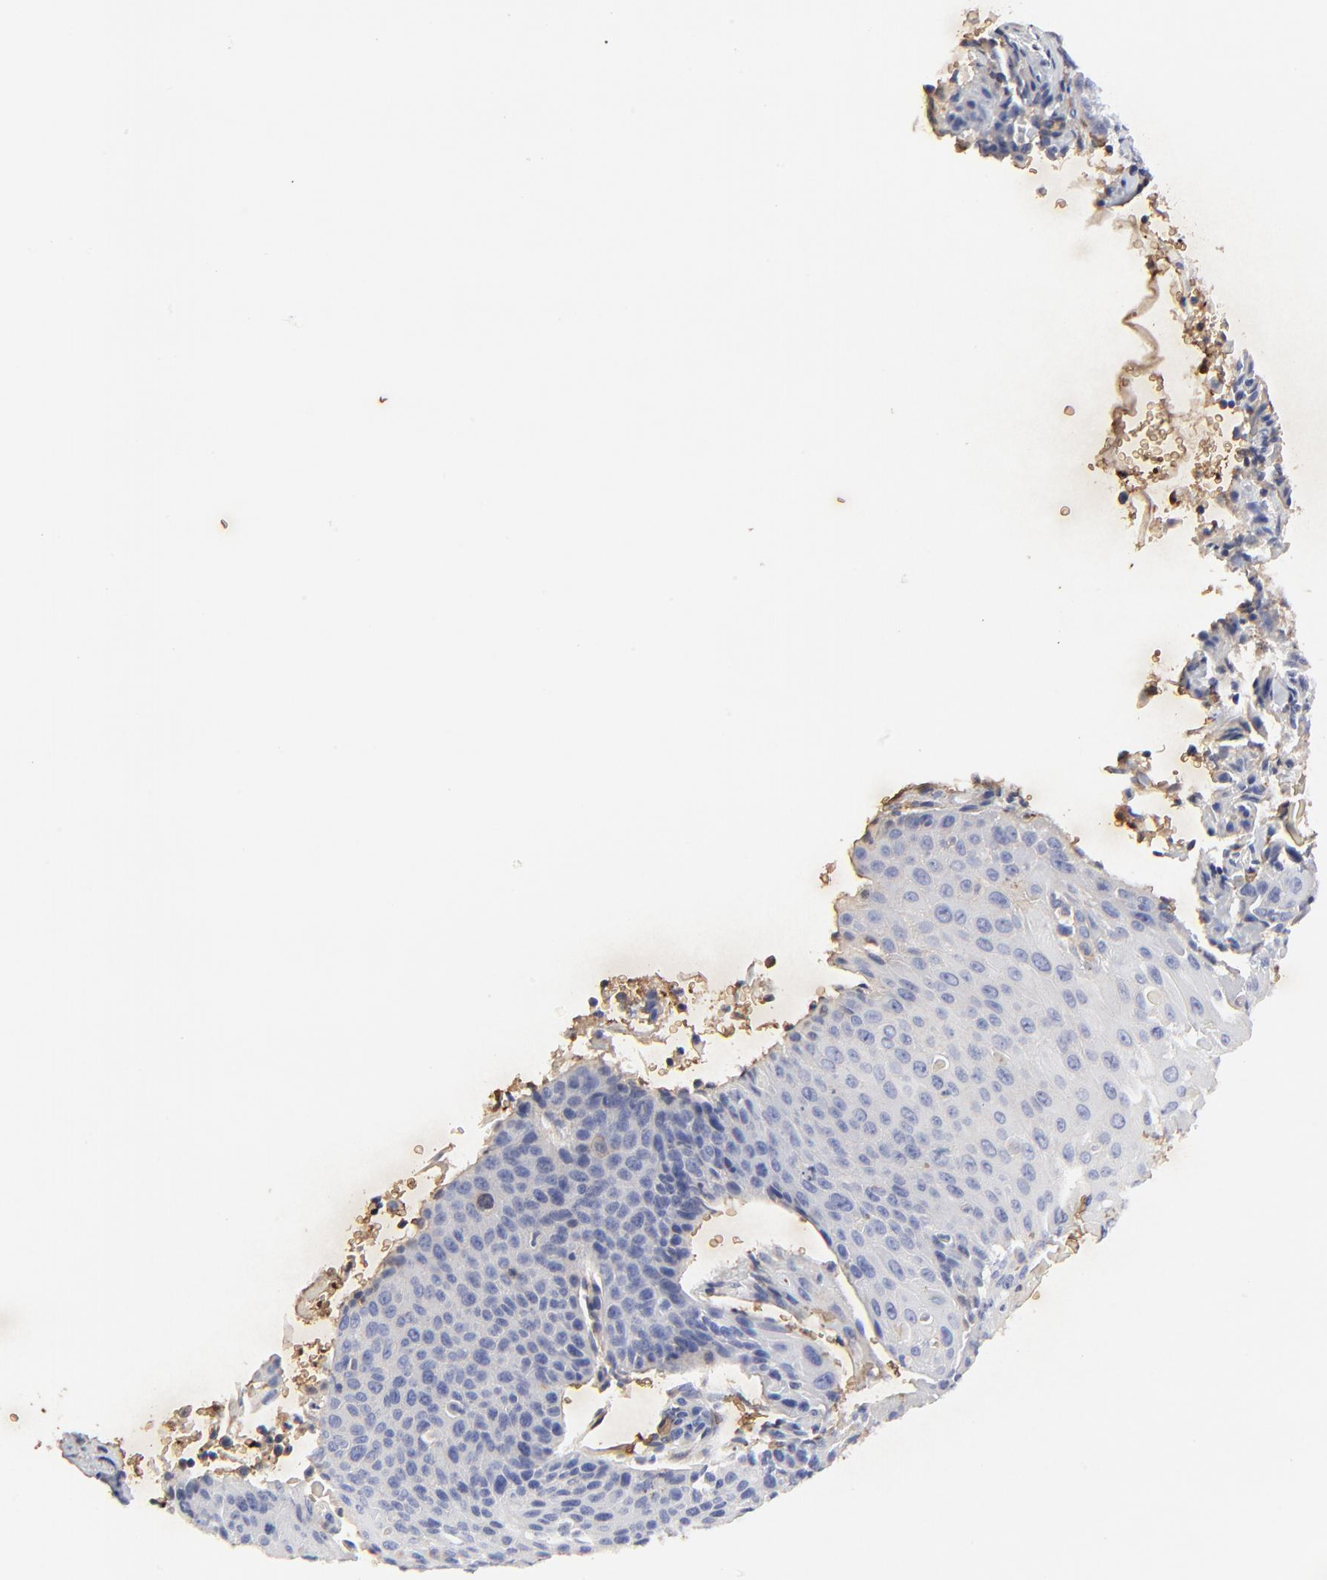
{"staining": {"intensity": "negative", "quantity": "none", "location": "none"}, "tissue": "cervical cancer", "cell_type": "Tumor cells", "image_type": "cancer", "snomed": [{"axis": "morphology", "description": "Squamous cell carcinoma, NOS"}, {"axis": "topography", "description": "Cervix"}], "caption": "Cervical cancer stained for a protein using IHC reveals no positivity tumor cells.", "gene": "PAG1", "patient": {"sex": "female", "age": 33}}